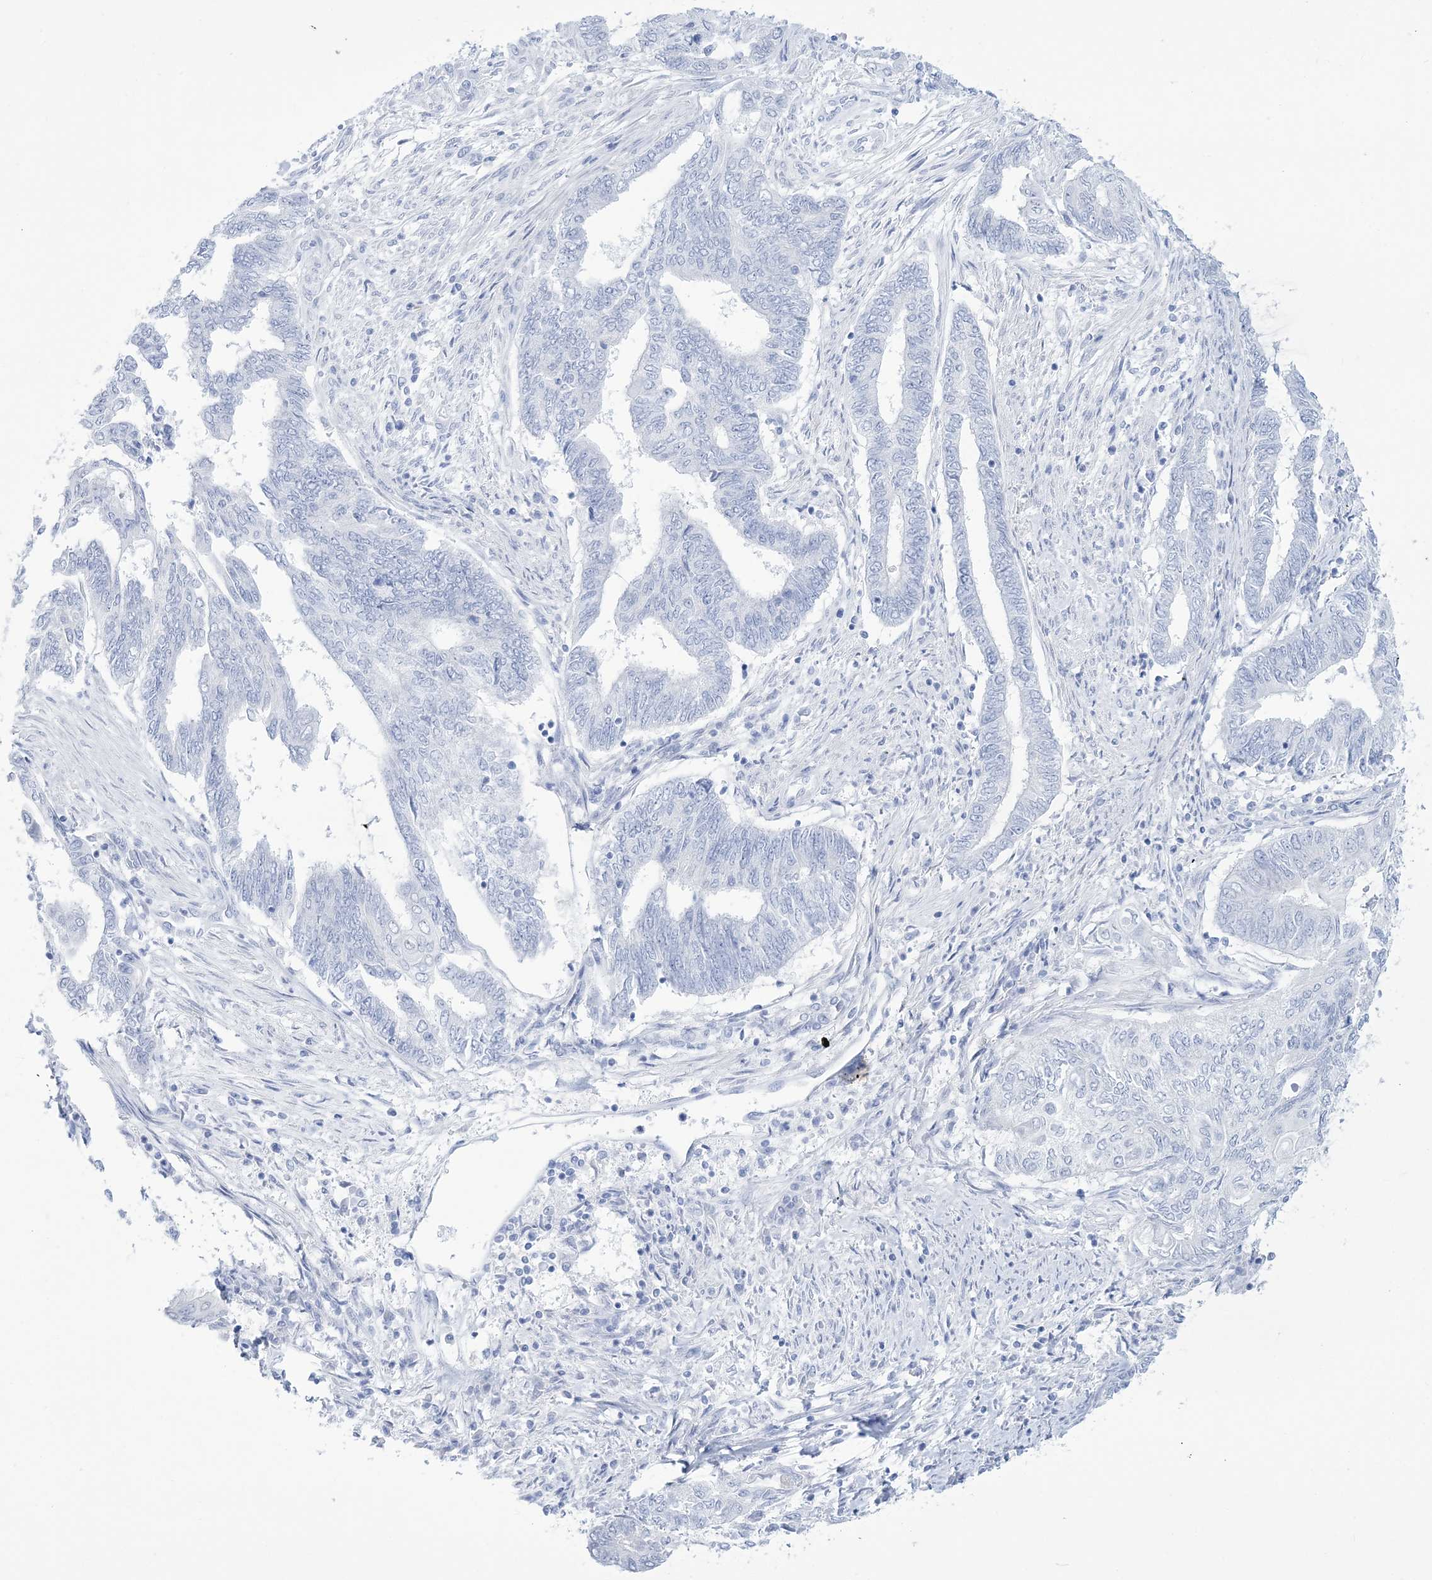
{"staining": {"intensity": "negative", "quantity": "none", "location": "none"}, "tissue": "endometrial cancer", "cell_type": "Tumor cells", "image_type": "cancer", "snomed": [{"axis": "morphology", "description": "Adenocarcinoma, NOS"}, {"axis": "topography", "description": "Uterus"}, {"axis": "topography", "description": "Endometrium"}], "caption": "The immunohistochemistry (IHC) histopathology image has no significant positivity in tumor cells of endometrial cancer (adenocarcinoma) tissue.", "gene": "RBP2", "patient": {"sex": "female", "age": 70}}